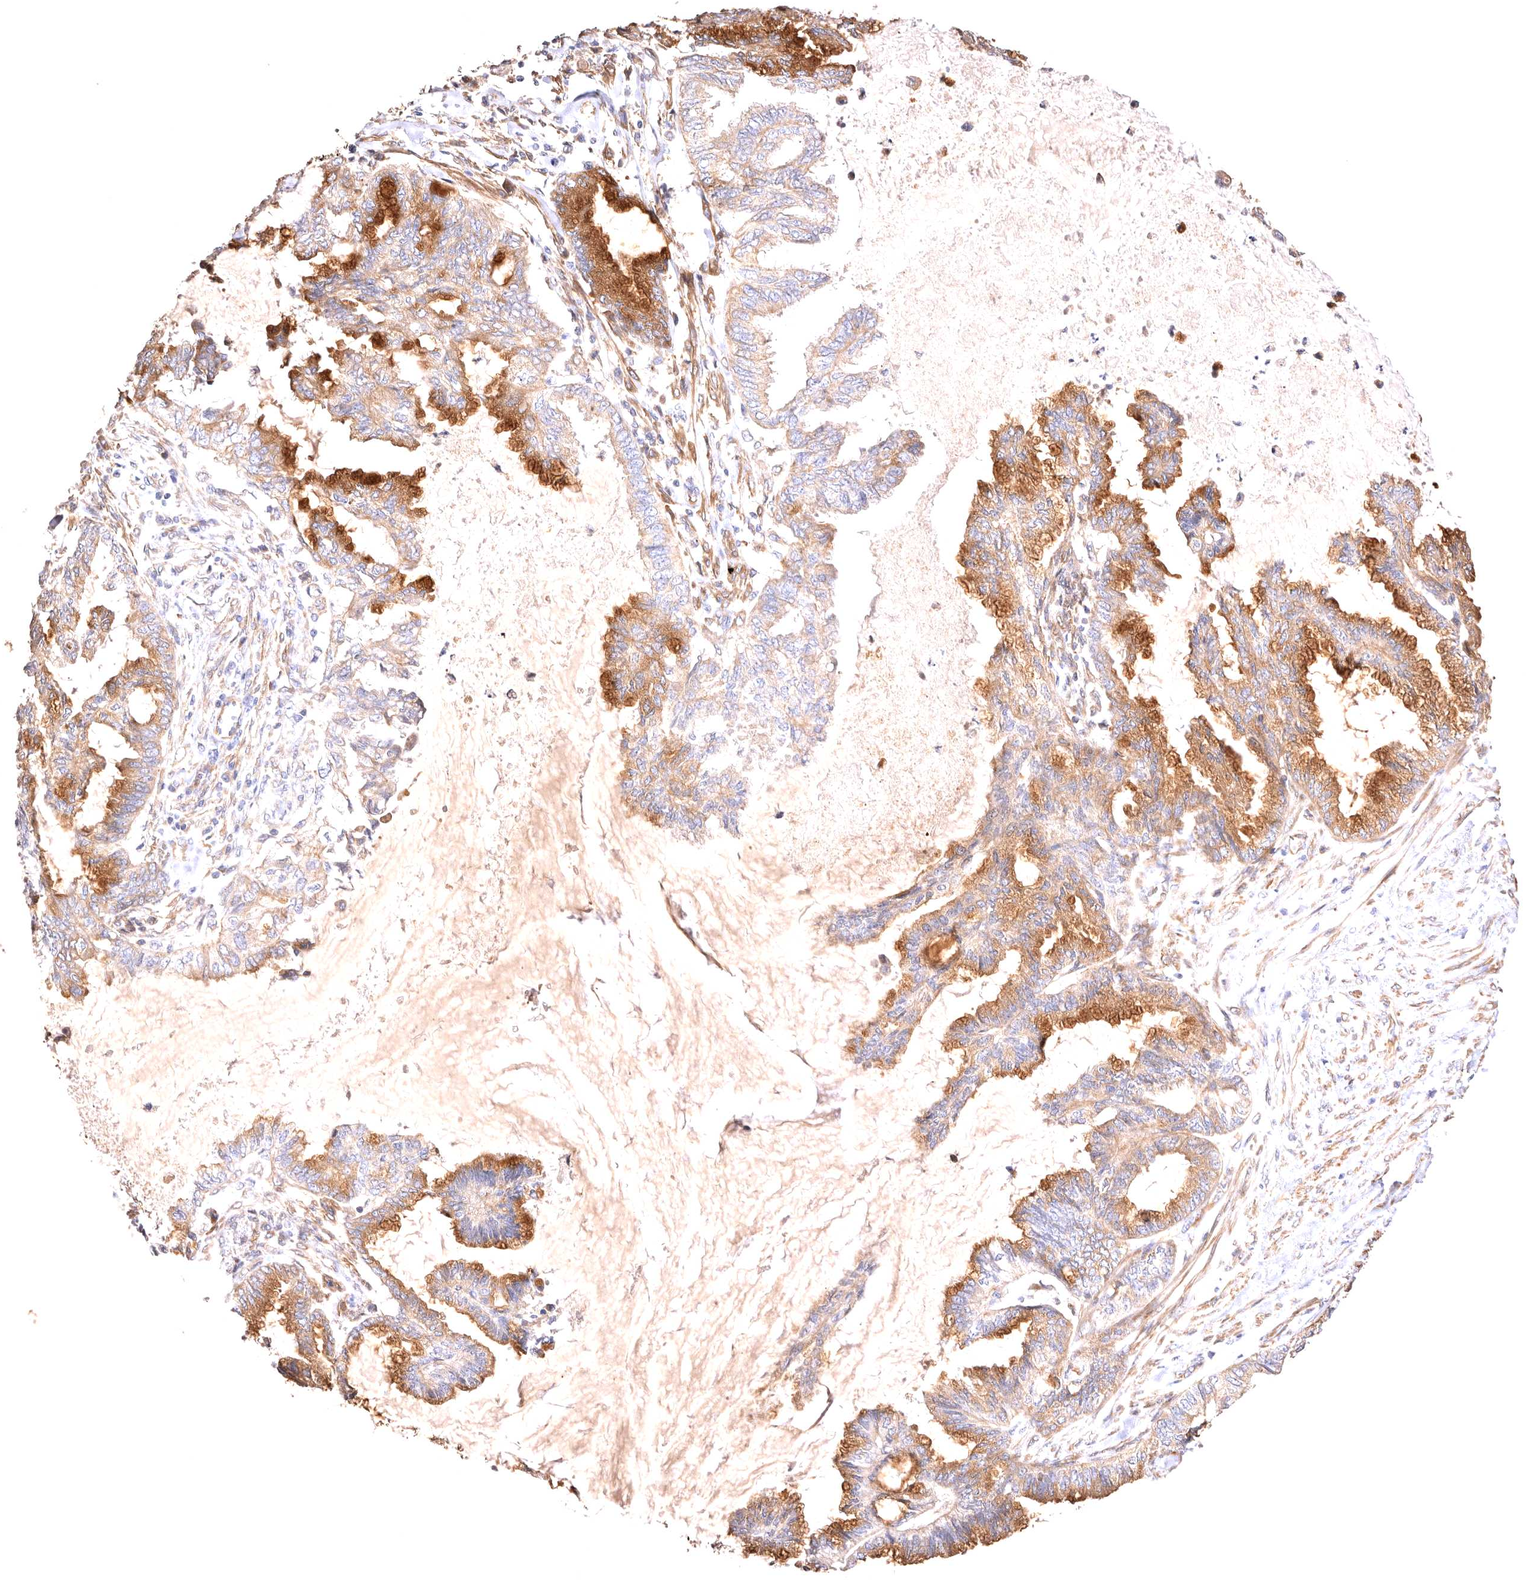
{"staining": {"intensity": "strong", "quantity": "25%-75%", "location": "cytoplasmic/membranous"}, "tissue": "endometrial cancer", "cell_type": "Tumor cells", "image_type": "cancer", "snomed": [{"axis": "morphology", "description": "Adenocarcinoma, NOS"}, {"axis": "topography", "description": "Endometrium"}], "caption": "A brown stain labels strong cytoplasmic/membranous positivity of a protein in human endometrial cancer (adenocarcinoma) tumor cells.", "gene": "VPS45", "patient": {"sex": "female", "age": 86}}